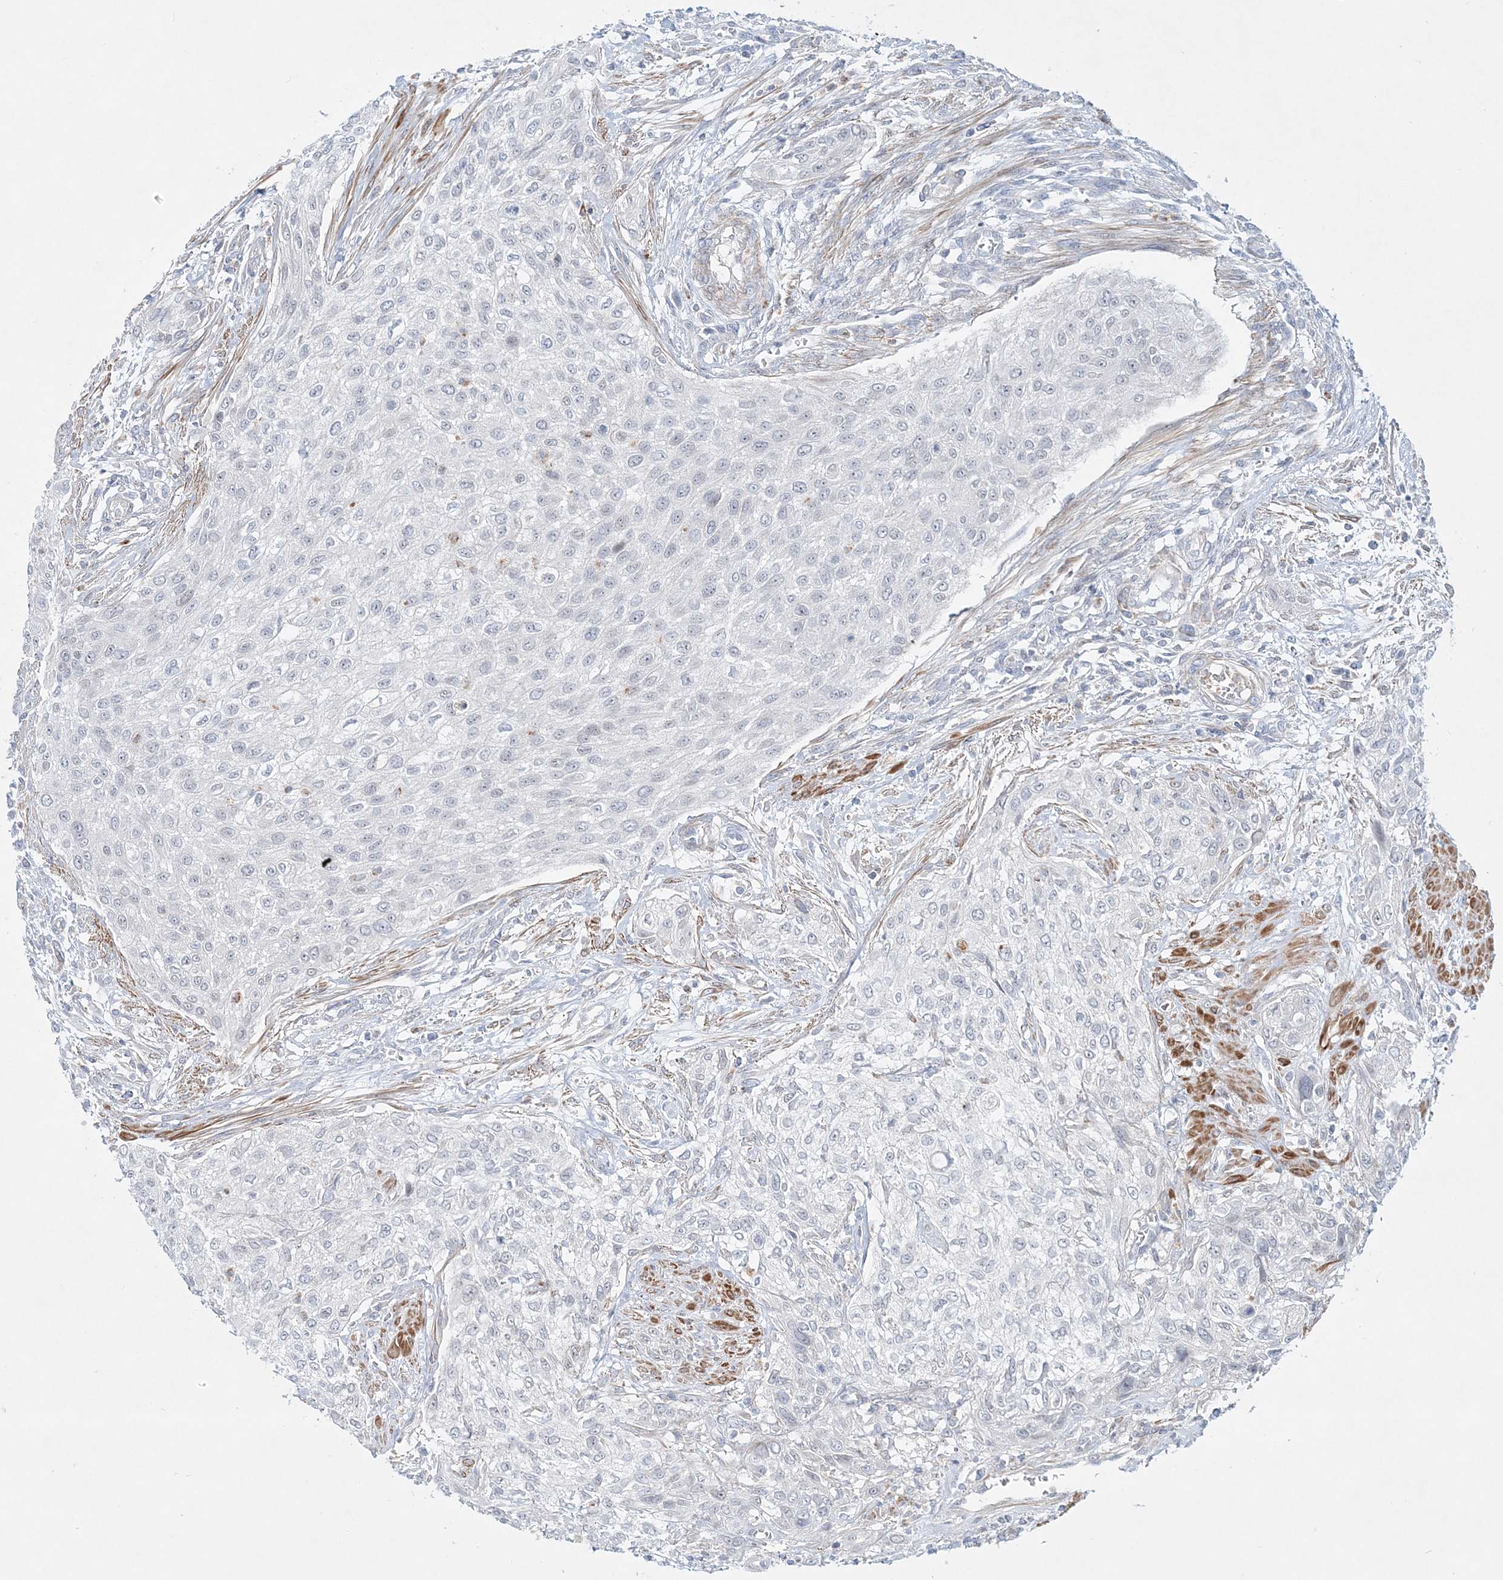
{"staining": {"intensity": "negative", "quantity": "none", "location": "none"}, "tissue": "urothelial cancer", "cell_type": "Tumor cells", "image_type": "cancer", "snomed": [{"axis": "morphology", "description": "Urothelial carcinoma, High grade"}, {"axis": "topography", "description": "Urinary bladder"}], "caption": "A high-resolution micrograph shows immunohistochemistry staining of high-grade urothelial carcinoma, which displays no significant staining in tumor cells.", "gene": "DNAH5", "patient": {"sex": "male", "age": 35}}